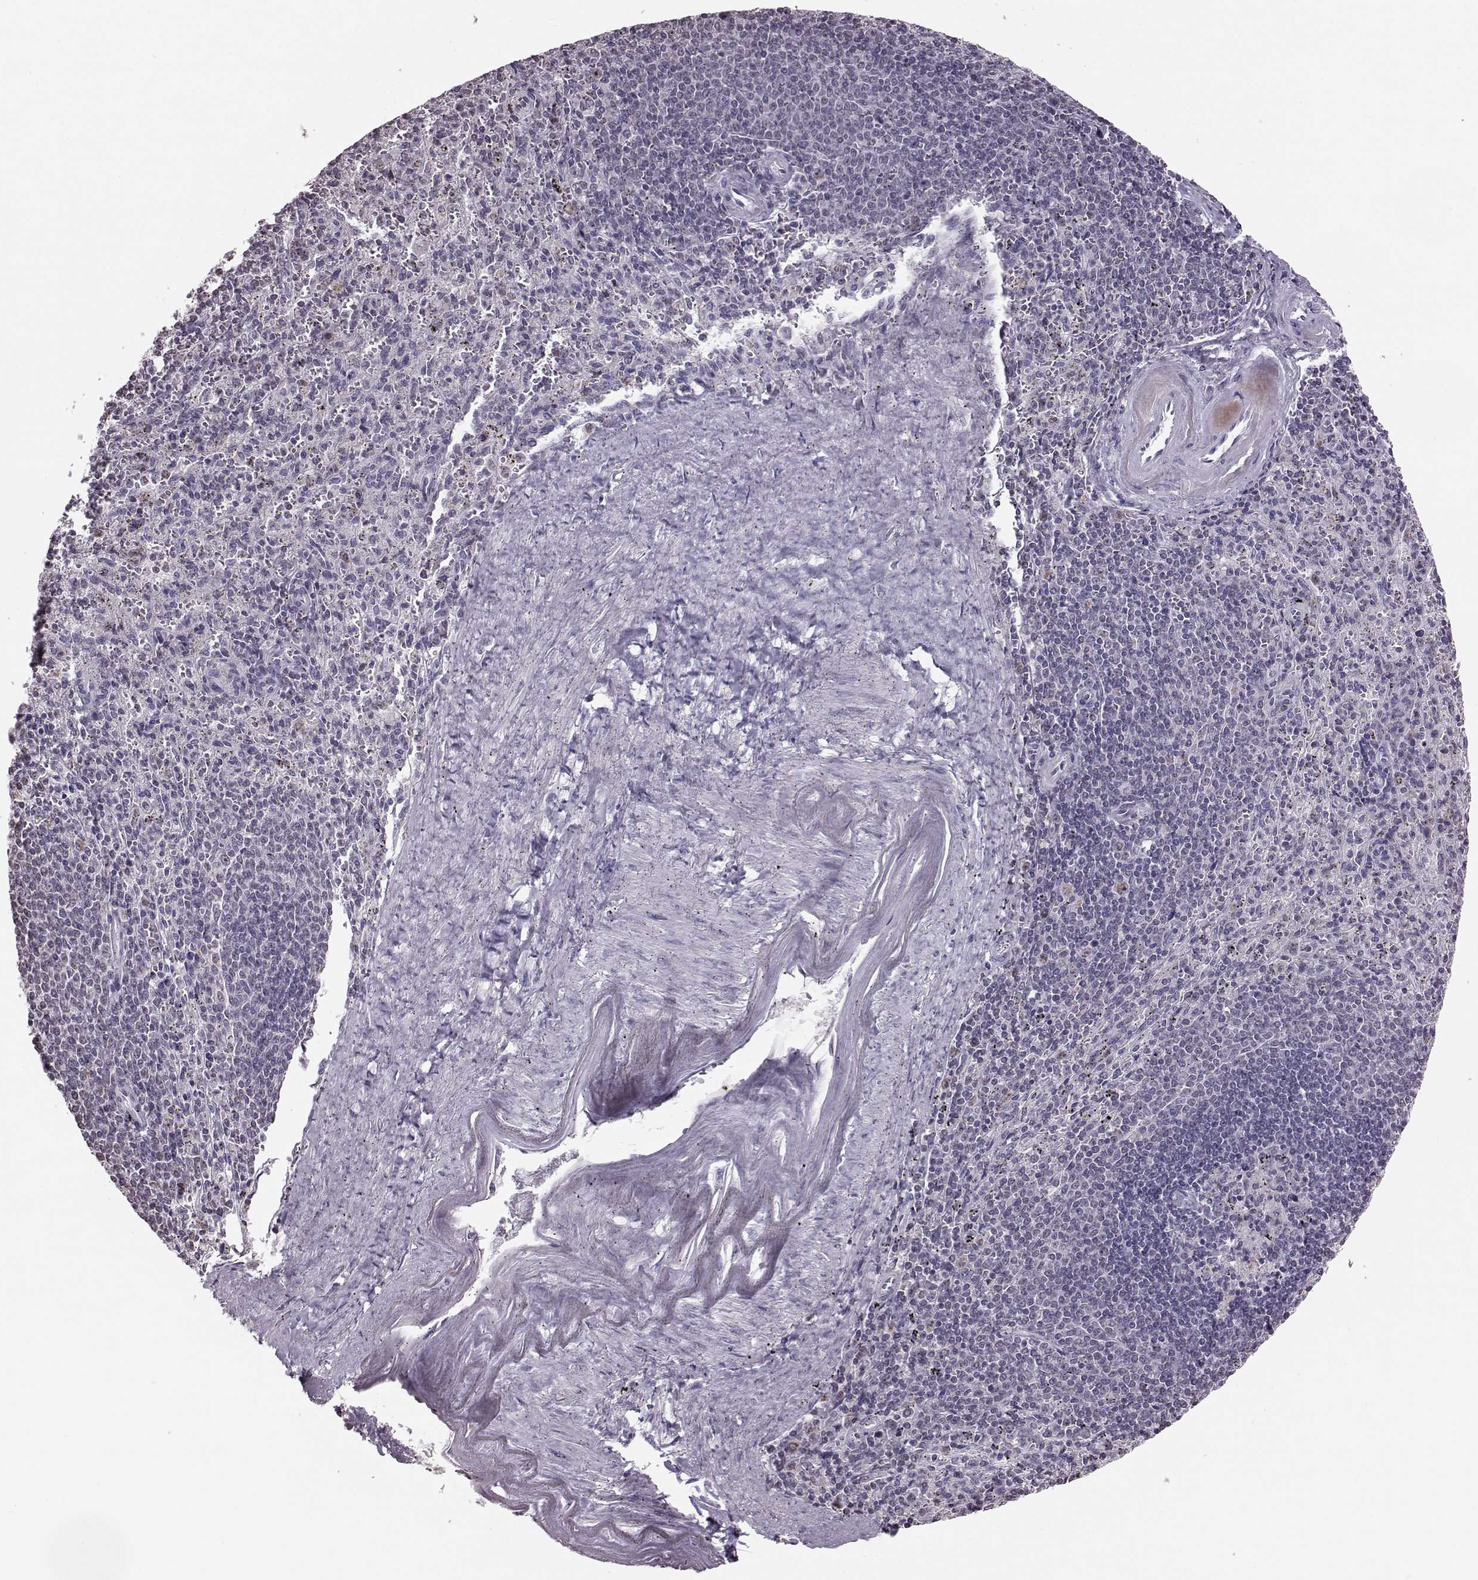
{"staining": {"intensity": "negative", "quantity": "none", "location": "none"}, "tissue": "spleen", "cell_type": "Cells in red pulp", "image_type": "normal", "snomed": [{"axis": "morphology", "description": "Normal tissue, NOS"}, {"axis": "topography", "description": "Spleen"}], "caption": "This is a image of immunohistochemistry (IHC) staining of unremarkable spleen, which shows no staining in cells in red pulp. (Immunohistochemistry (ihc), brightfield microscopy, high magnification).", "gene": "ALDH3A1", "patient": {"sex": "male", "age": 57}}